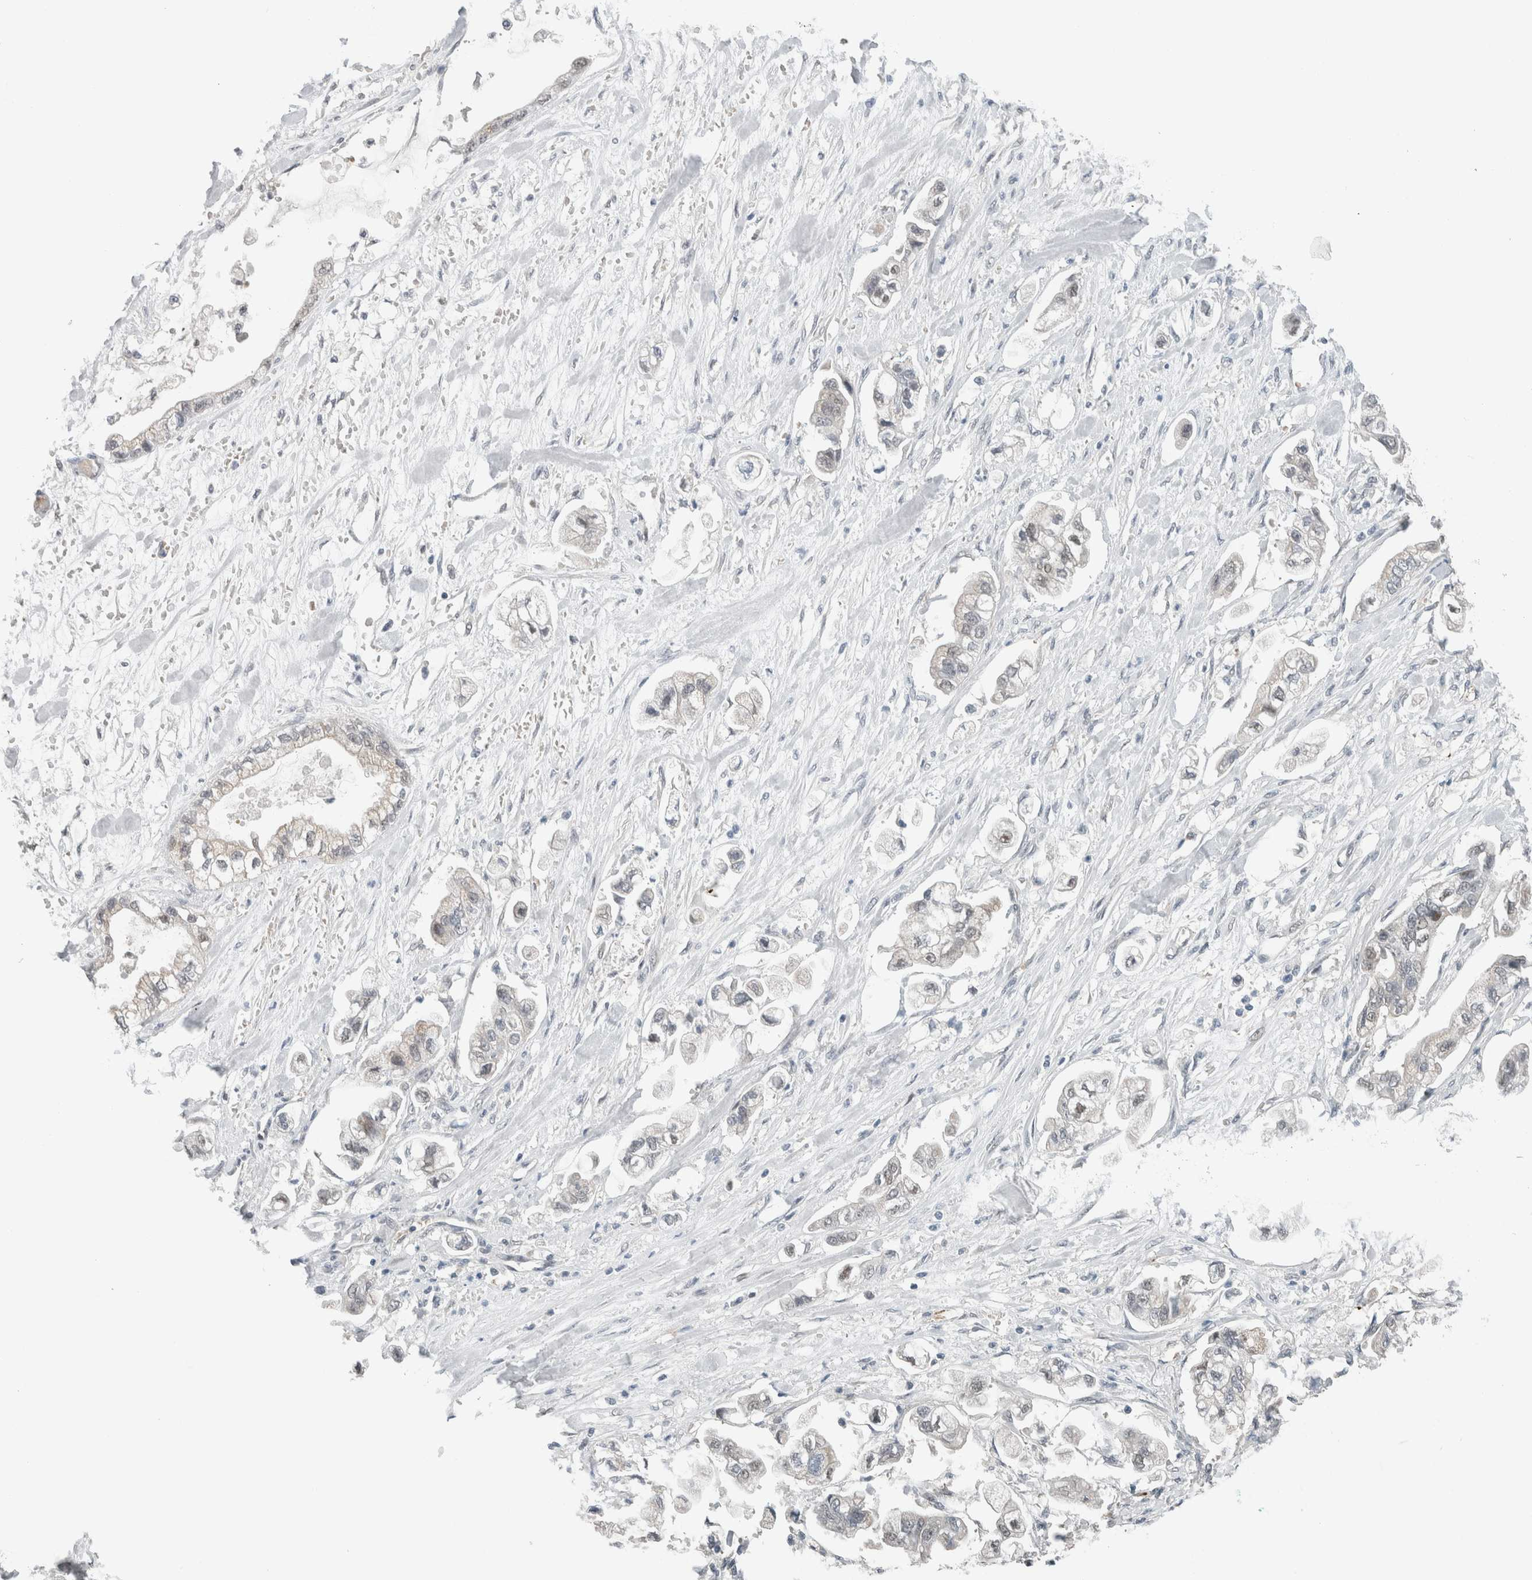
{"staining": {"intensity": "negative", "quantity": "none", "location": "none"}, "tissue": "stomach cancer", "cell_type": "Tumor cells", "image_type": "cancer", "snomed": [{"axis": "morphology", "description": "Normal tissue, NOS"}, {"axis": "morphology", "description": "Adenocarcinoma, NOS"}, {"axis": "topography", "description": "Stomach"}], "caption": "Human stomach cancer (adenocarcinoma) stained for a protein using IHC reveals no staining in tumor cells.", "gene": "CRAT", "patient": {"sex": "male", "age": 62}}